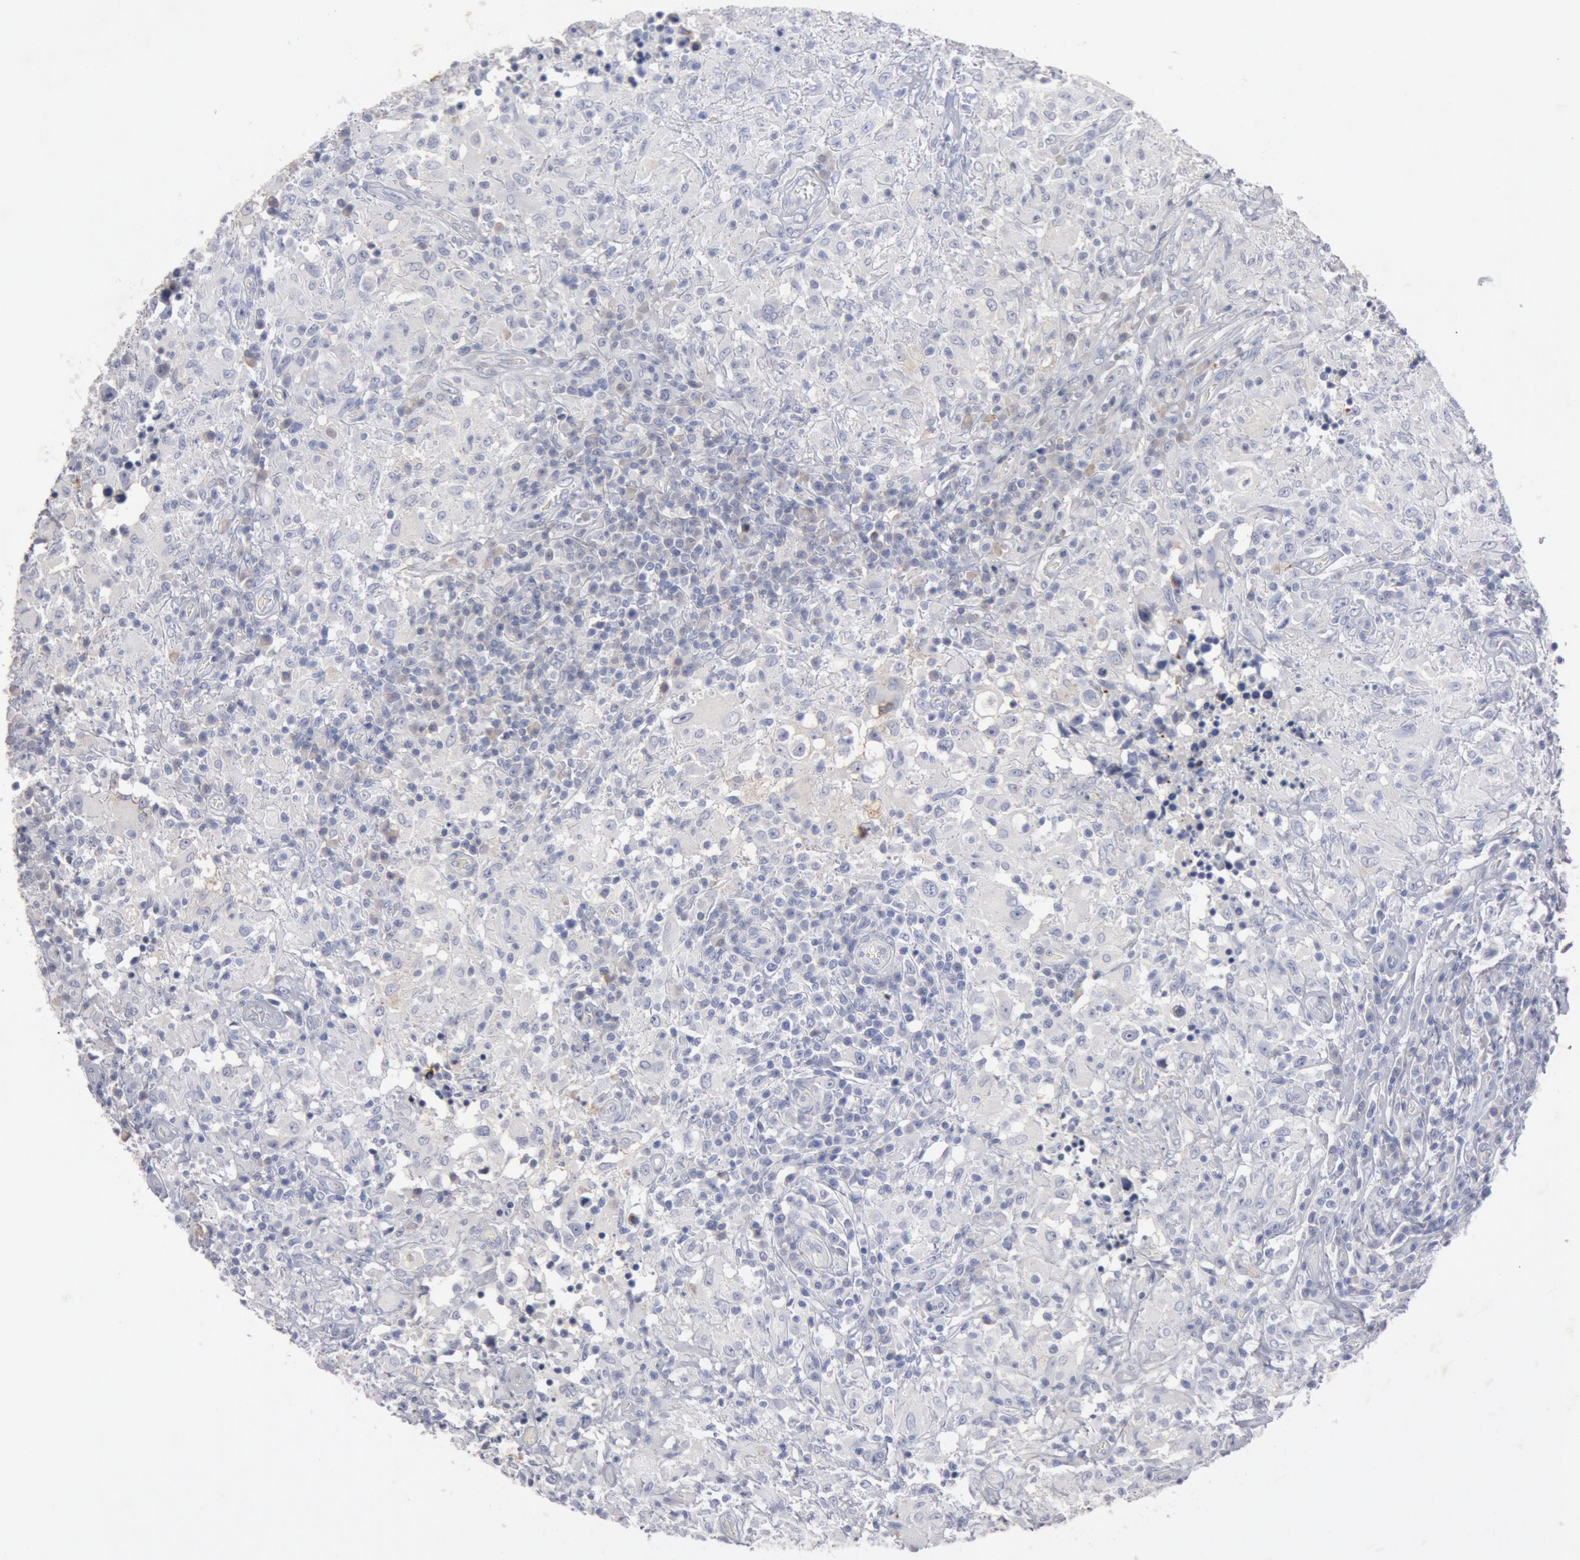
{"staining": {"intensity": "negative", "quantity": "none", "location": "none"}, "tissue": "testis cancer", "cell_type": "Tumor cells", "image_type": "cancer", "snomed": [{"axis": "morphology", "description": "Seminoma, NOS"}, {"axis": "topography", "description": "Testis"}], "caption": "Testis cancer (seminoma) stained for a protein using immunohistochemistry reveals no staining tumor cells.", "gene": "FOXA2", "patient": {"sex": "male", "age": 34}}